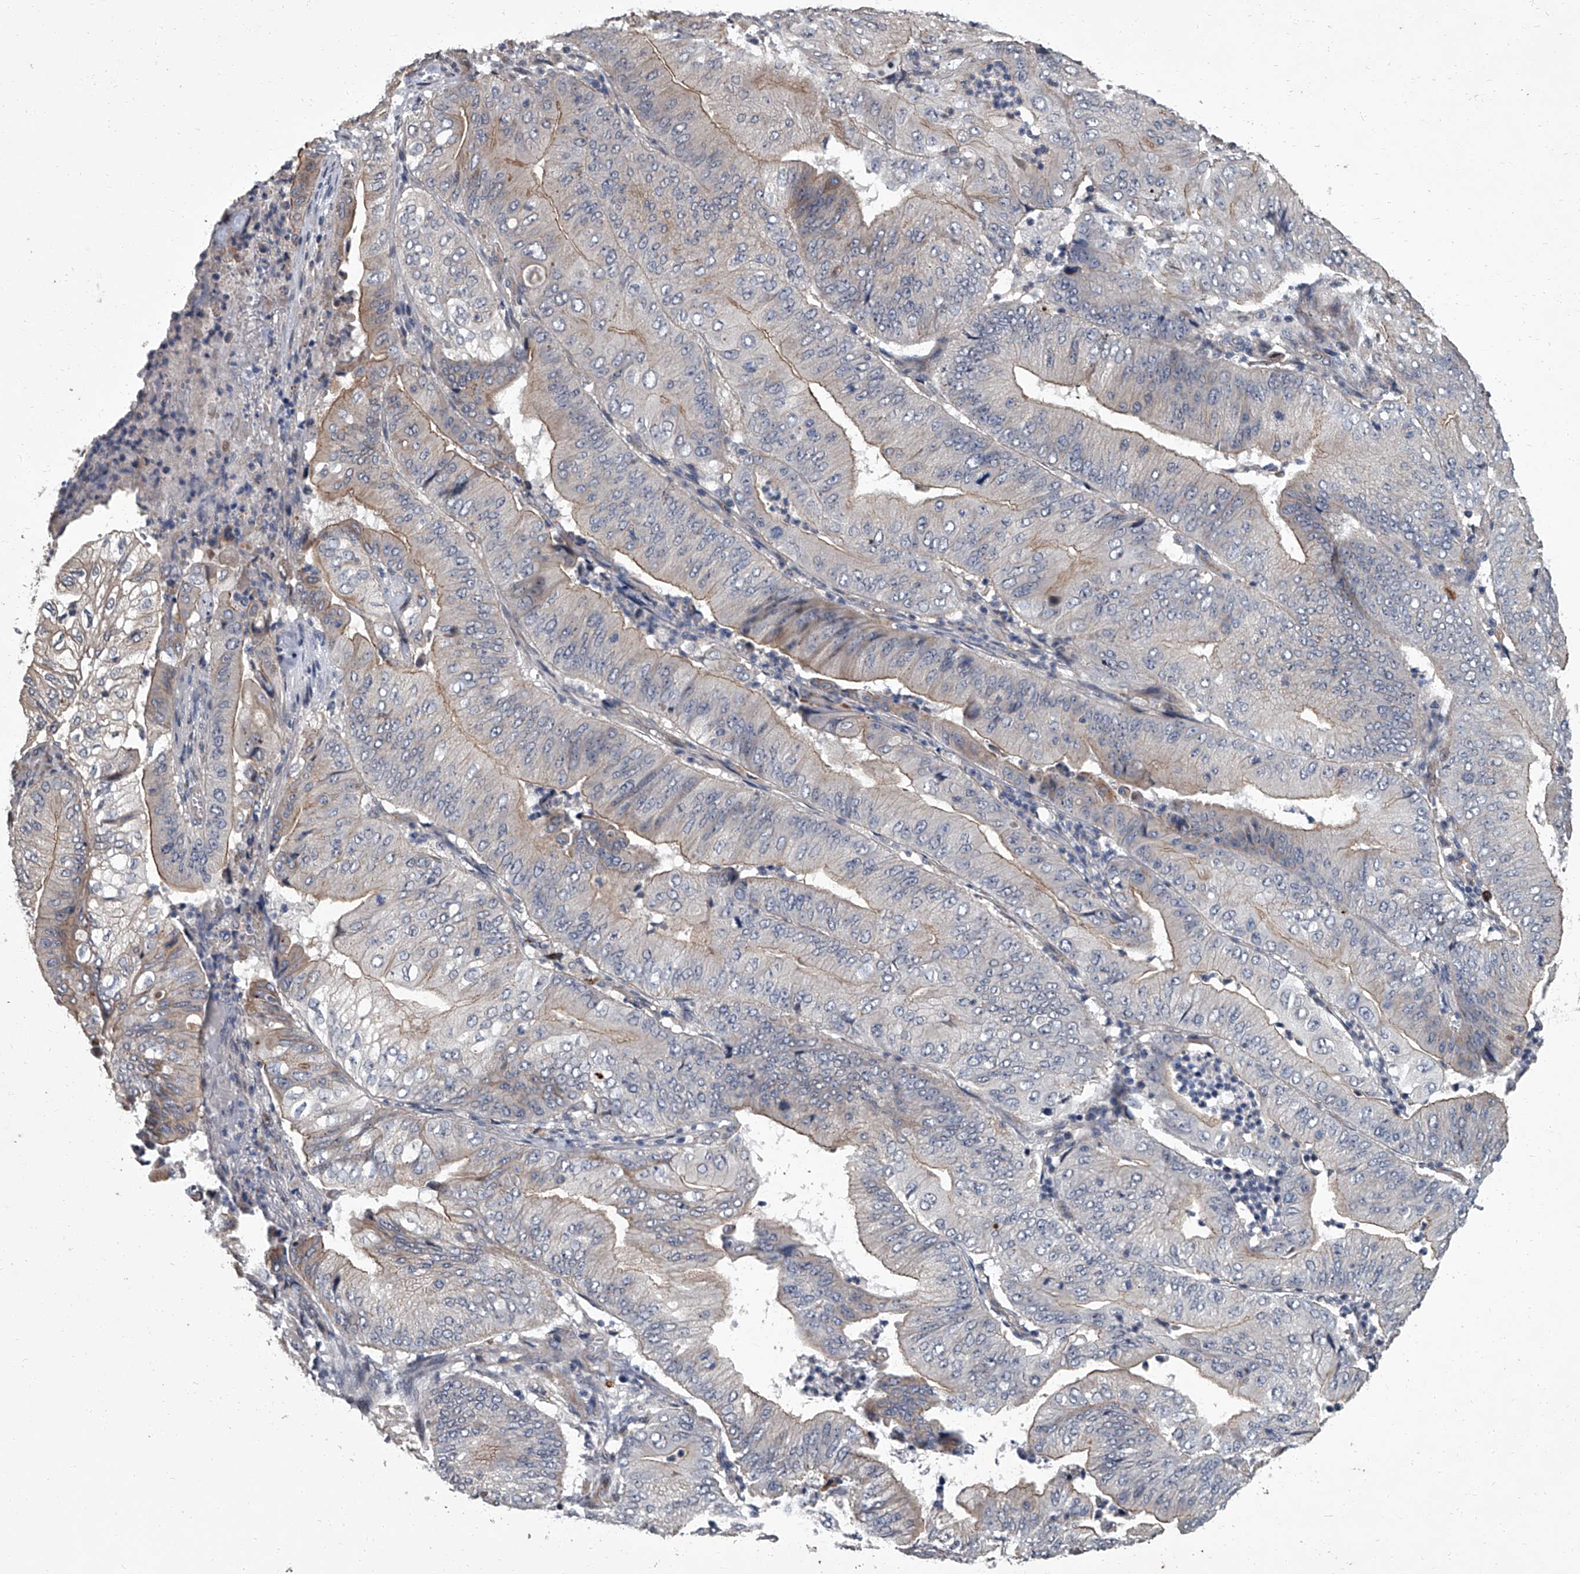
{"staining": {"intensity": "moderate", "quantity": "25%-75%", "location": "cytoplasmic/membranous"}, "tissue": "pancreatic cancer", "cell_type": "Tumor cells", "image_type": "cancer", "snomed": [{"axis": "morphology", "description": "Adenocarcinoma, NOS"}, {"axis": "topography", "description": "Pancreas"}], "caption": "Moderate cytoplasmic/membranous expression for a protein is identified in about 25%-75% of tumor cells of pancreatic adenocarcinoma using immunohistochemistry (IHC).", "gene": "SIRT4", "patient": {"sex": "female", "age": 77}}